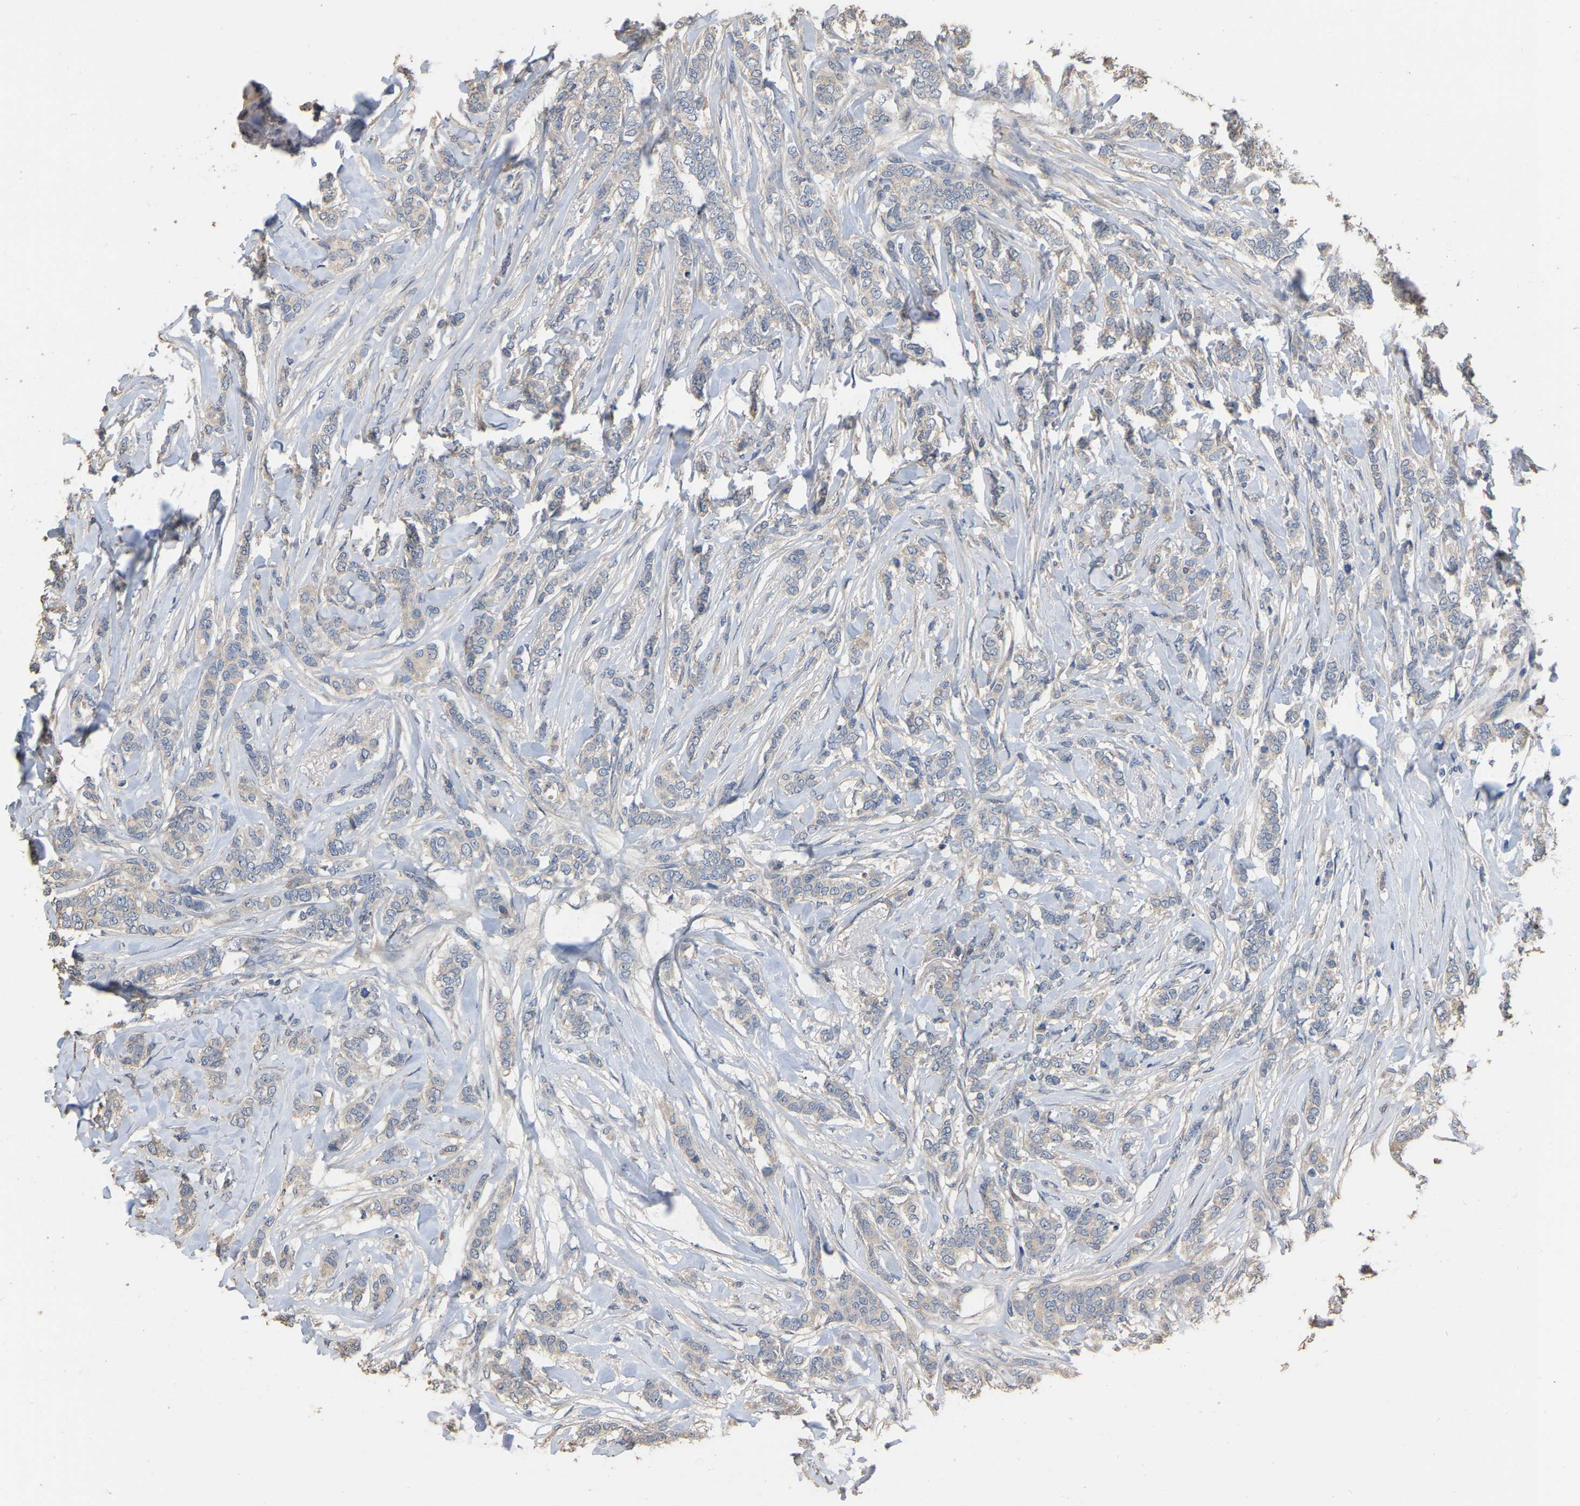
{"staining": {"intensity": "negative", "quantity": "none", "location": "none"}, "tissue": "breast cancer", "cell_type": "Tumor cells", "image_type": "cancer", "snomed": [{"axis": "morphology", "description": "Lobular carcinoma"}, {"axis": "topography", "description": "Skin"}, {"axis": "topography", "description": "Breast"}], "caption": "Tumor cells show no significant protein expression in lobular carcinoma (breast). (DAB immunohistochemistry visualized using brightfield microscopy, high magnification).", "gene": "NCS1", "patient": {"sex": "female", "age": 46}}